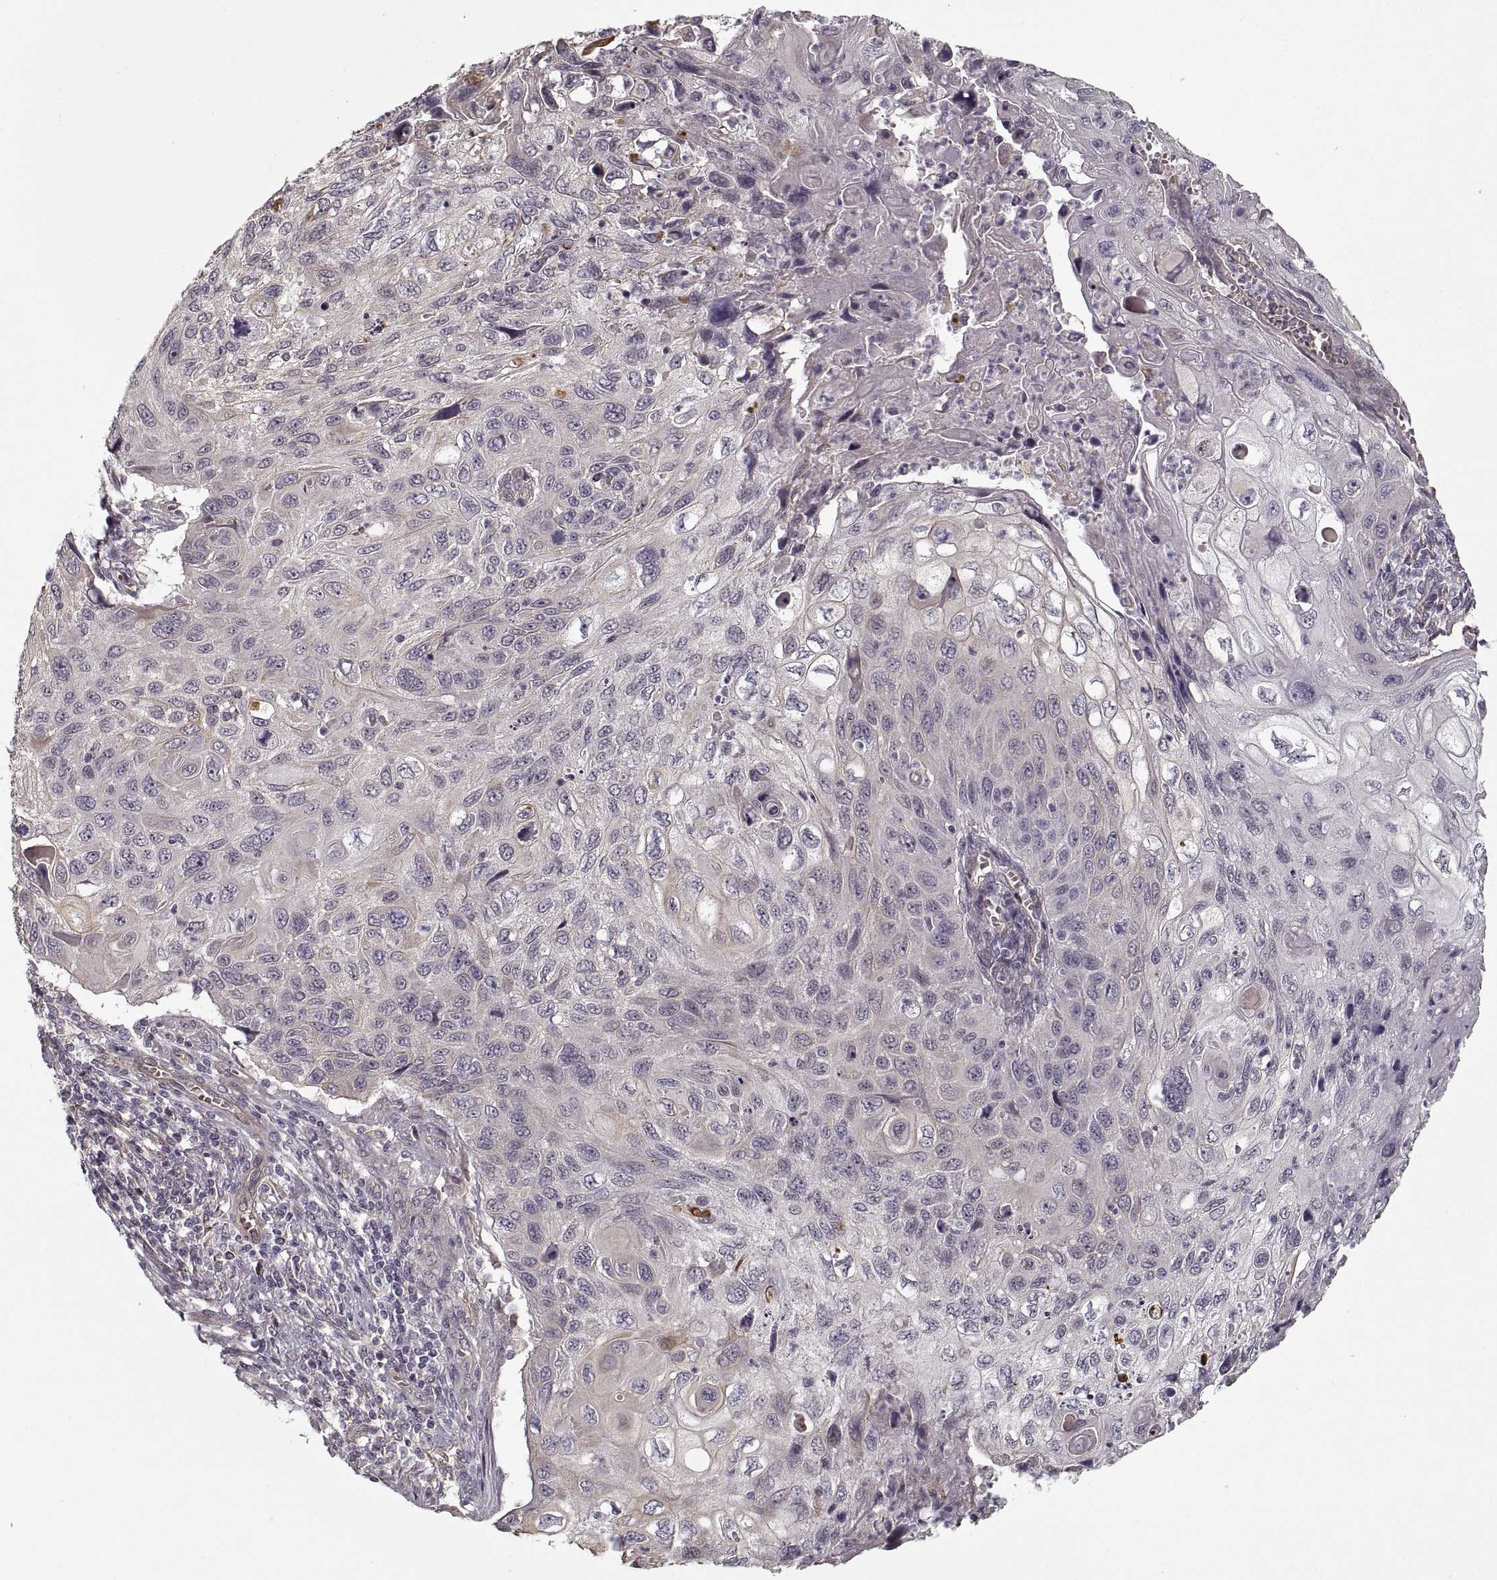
{"staining": {"intensity": "negative", "quantity": "none", "location": "none"}, "tissue": "cervical cancer", "cell_type": "Tumor cells", "image_type": "cancer", "snomed": [{"axis": "morphology", "description": "Squamous cell carcinoma, NOS"}, {"axis": "topography", "description": "Cervix"}], "caption": "Tumor cells are negative for brown protein staining in cervical cancer (squamous cell carcinoma).", "gene": "LAMB2", "patient": {"sex": "female", "age": 70}}